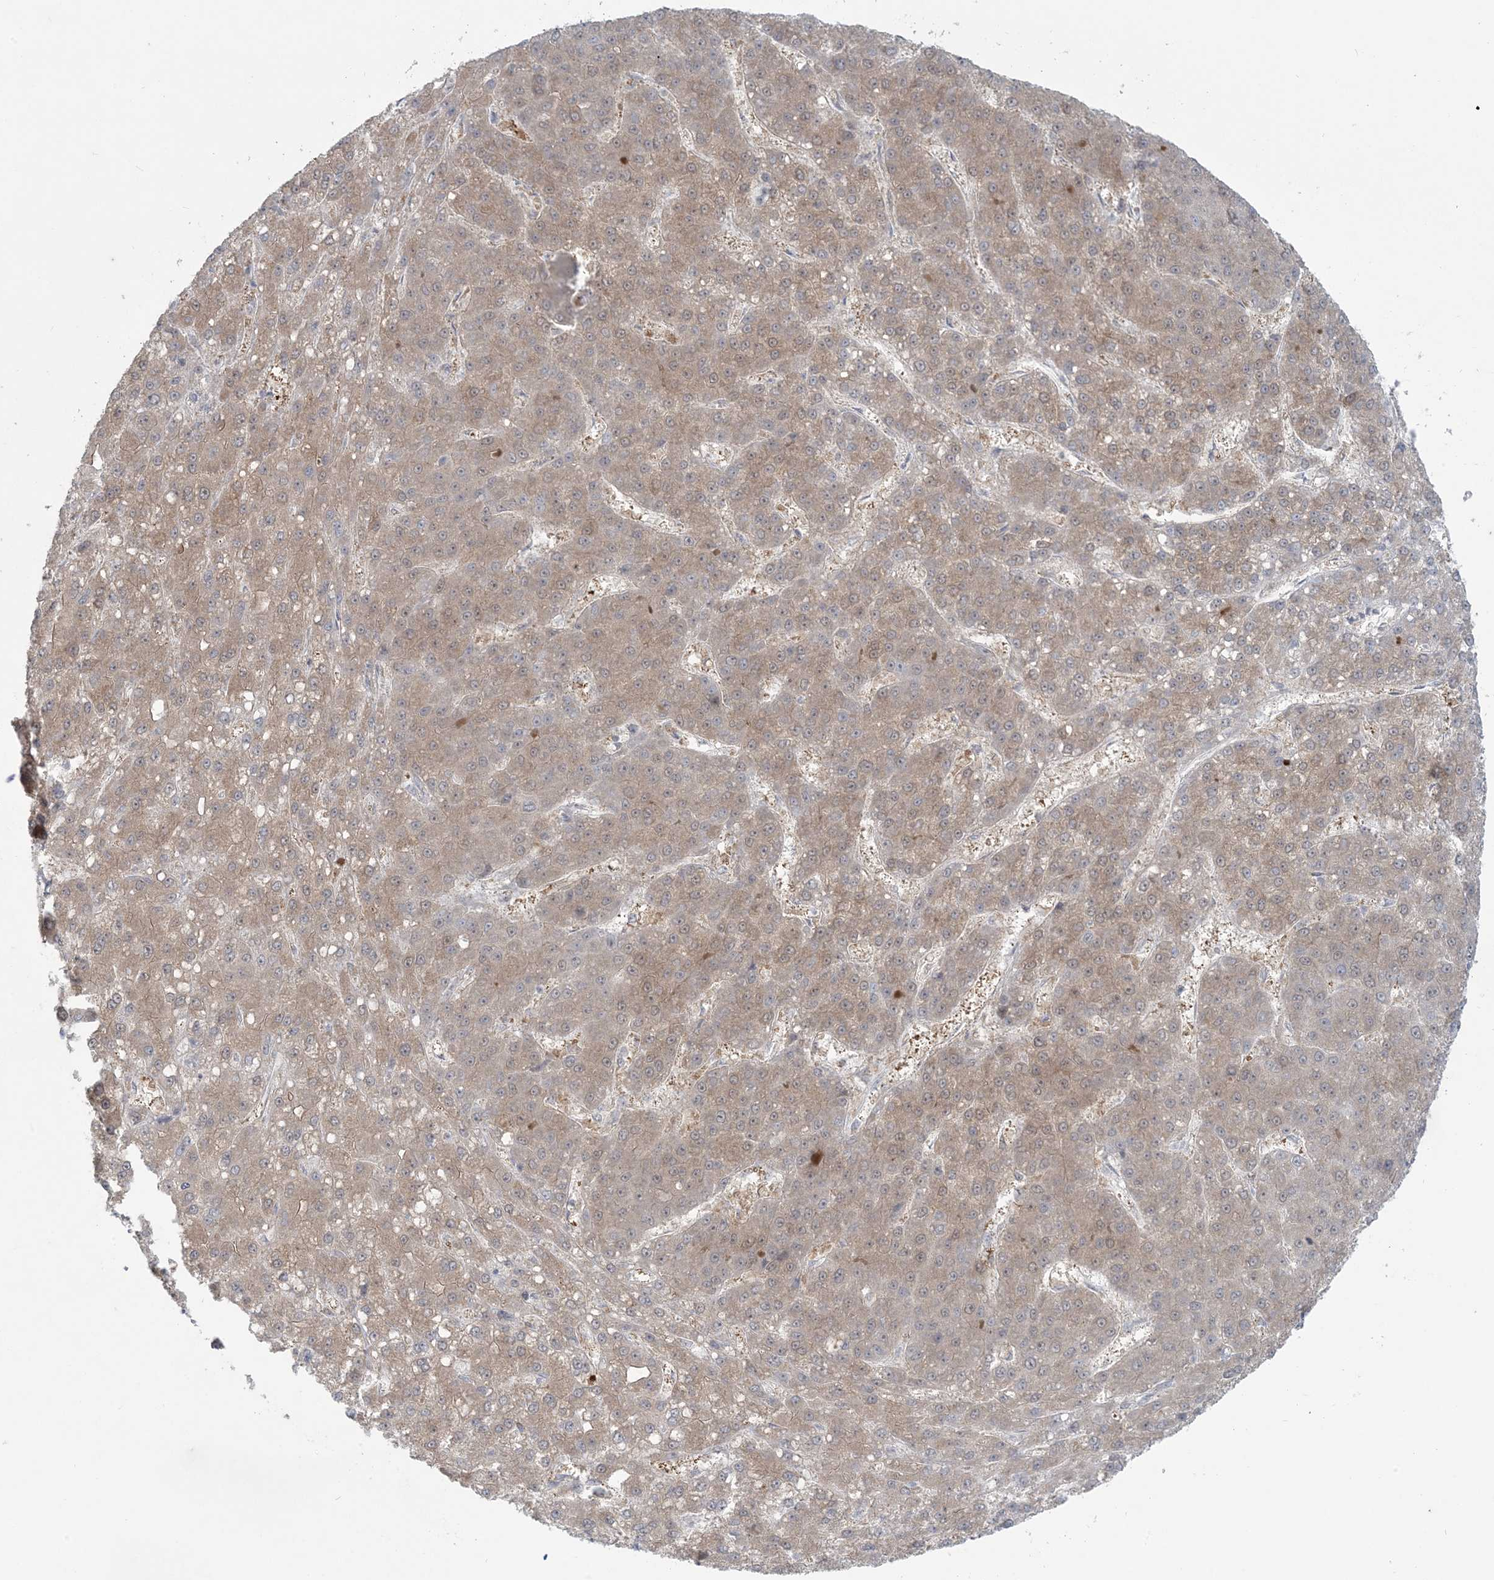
{"staining": {"intensity": "weak", "quantity": ">75%", "location": "cytoplasmic/membranous"}, "tissue": "liver cancer", "cell_type": "Tumor cells", "image_type": "cancer", "snomed": [{"axis": "morphology", "description": "Carcinoma, Hepatocellular, NOS"}, {"axis": "topography", "description": "Liver"}], "caption": "Approximately >75% of tumor cells in human liver cancer demonstrate weak cytoplasmic/membranous protein positivity as visualized by brown immunohistochemical staining.", "gene": "NRBP2", "patient": {"sex": "male", "age": 67}}